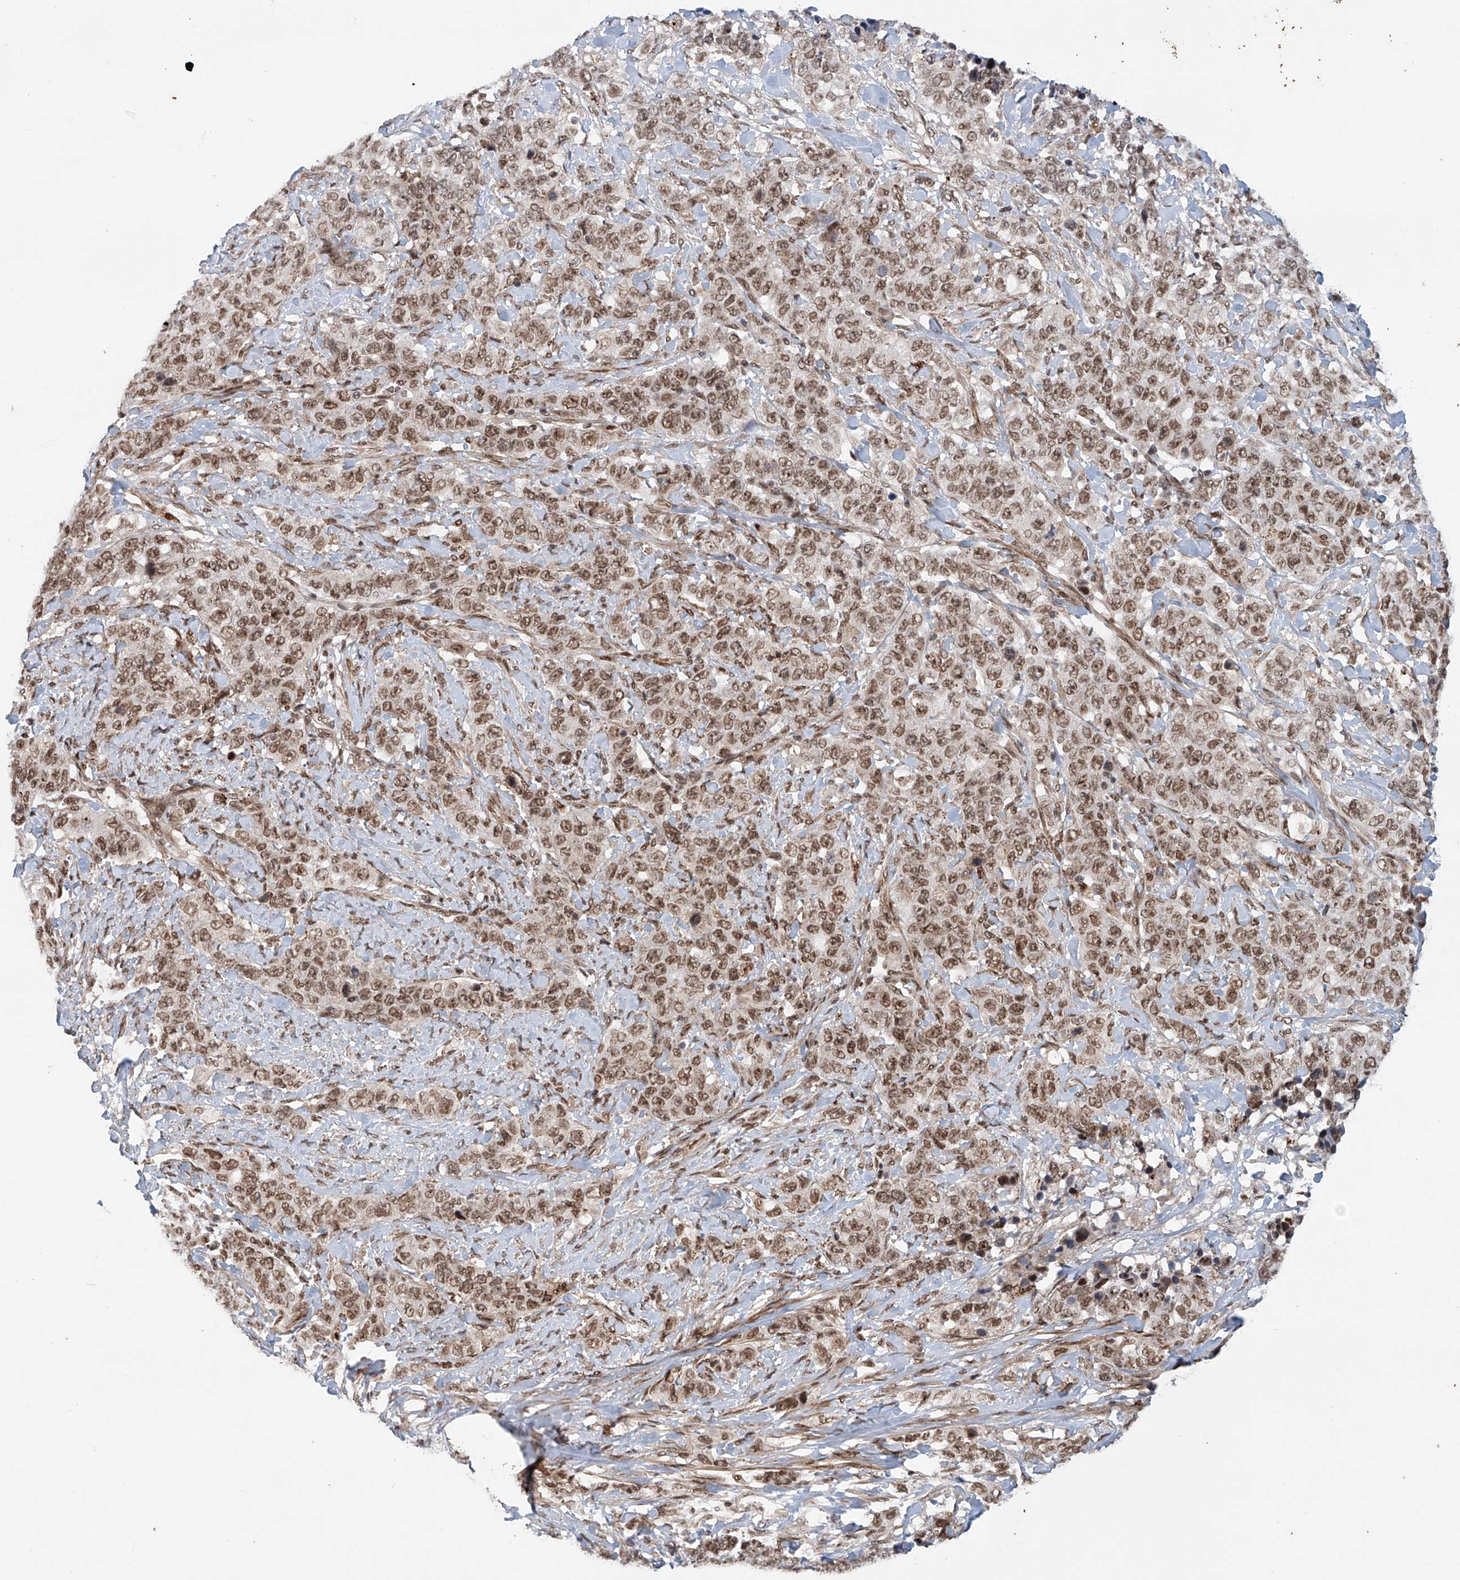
{"staining": {"intensity": "moderate", "quantity": ">75%", "location": "nuclear"}, "tissue": "stomach cancer", "cell_type": "Tumor cells", "image_type": "cancer", "snomed": [{"axis": "morphology", "description": "Adenocarcinoma, NOS"}, {"axis": "topography", "description": "Stomach"}], "caption": "Approximately >75% of tumor cells in stomach cancer show moderate nuclear protein positivity as visualized by brown immunohistochemical staining.", "gene": "ZNF470", "patient": {"sex": "male", "age": 48}}